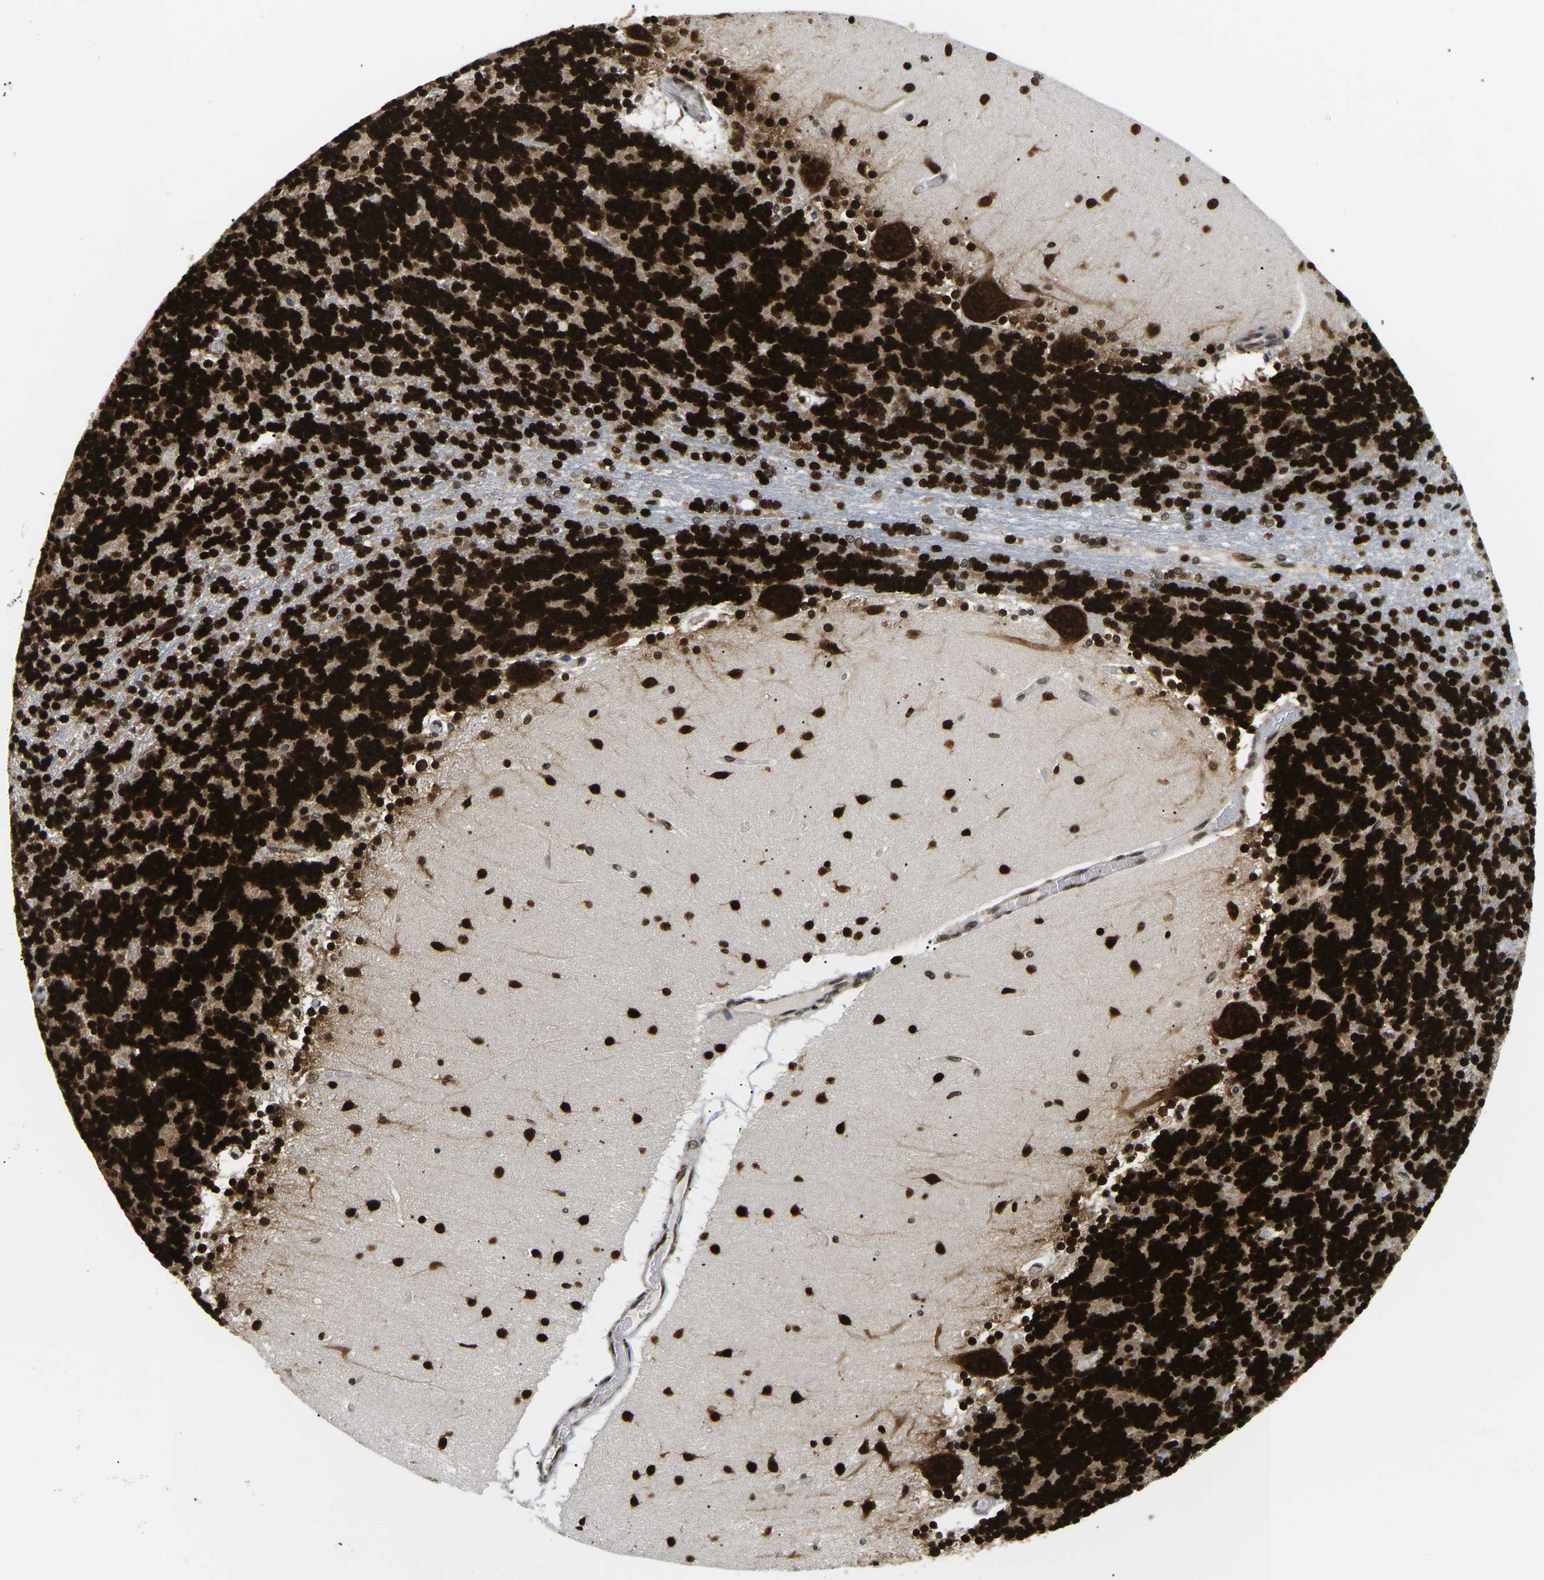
{"staining": {"intensity": "strong", "quantity": ">75%", "location": "nuclear"}, "tissue": "cerebellum", "cell_type": "Cells in granular layer", "image_type": "normal", "snomed": [{"axis": "morphology", "description": "Normal tissue, NOS"}, {"axis": "topography", "description": "Cerebellum"}], "caption": "Protein analysis of unremarkable cerebellum demonstrates strong nuclear positivity in about >75% of cells in granular layer.", "gene": "CELF1", "patient": {"sex": "female", "age": 54}}